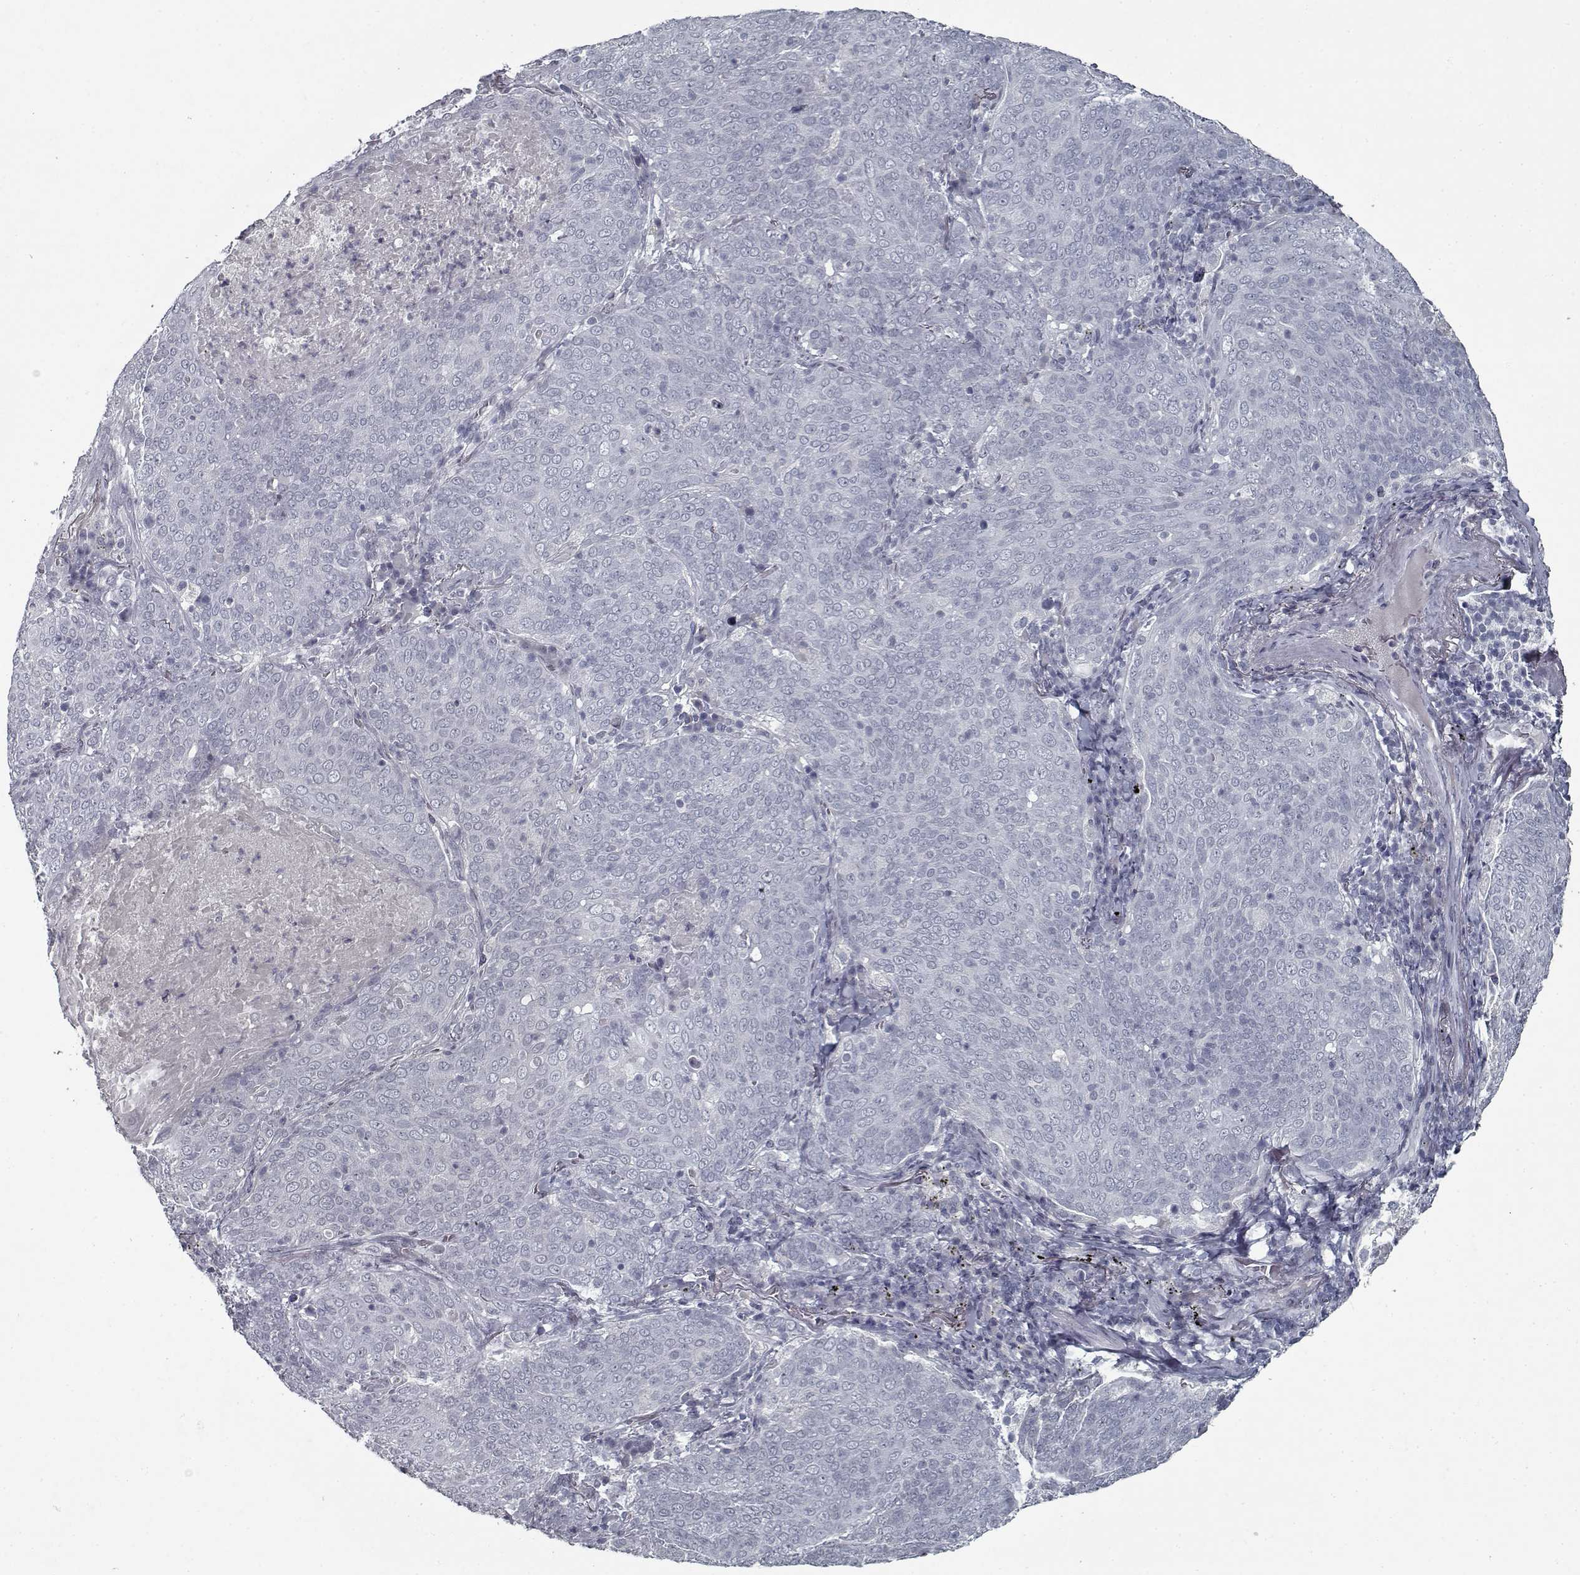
{"staining": {"intensity": "negative", "quantity": "none", "location": "none"}, "tissue": "lung cancer", "cell_type": "Tumor cells", "image_type": "cancer", "snomed": [{"axis": "morphology", "description": "Squamous cell carcinoma, NOS"}, {"axis": "topography", "description": "Lung"}], "caption": "Human squamous cell carcinoma (lung) stained for a protein using IHC displays no expression in tumor cells.", "gene": "GAD2", "patient": {"sex": "male", "age": 82}}